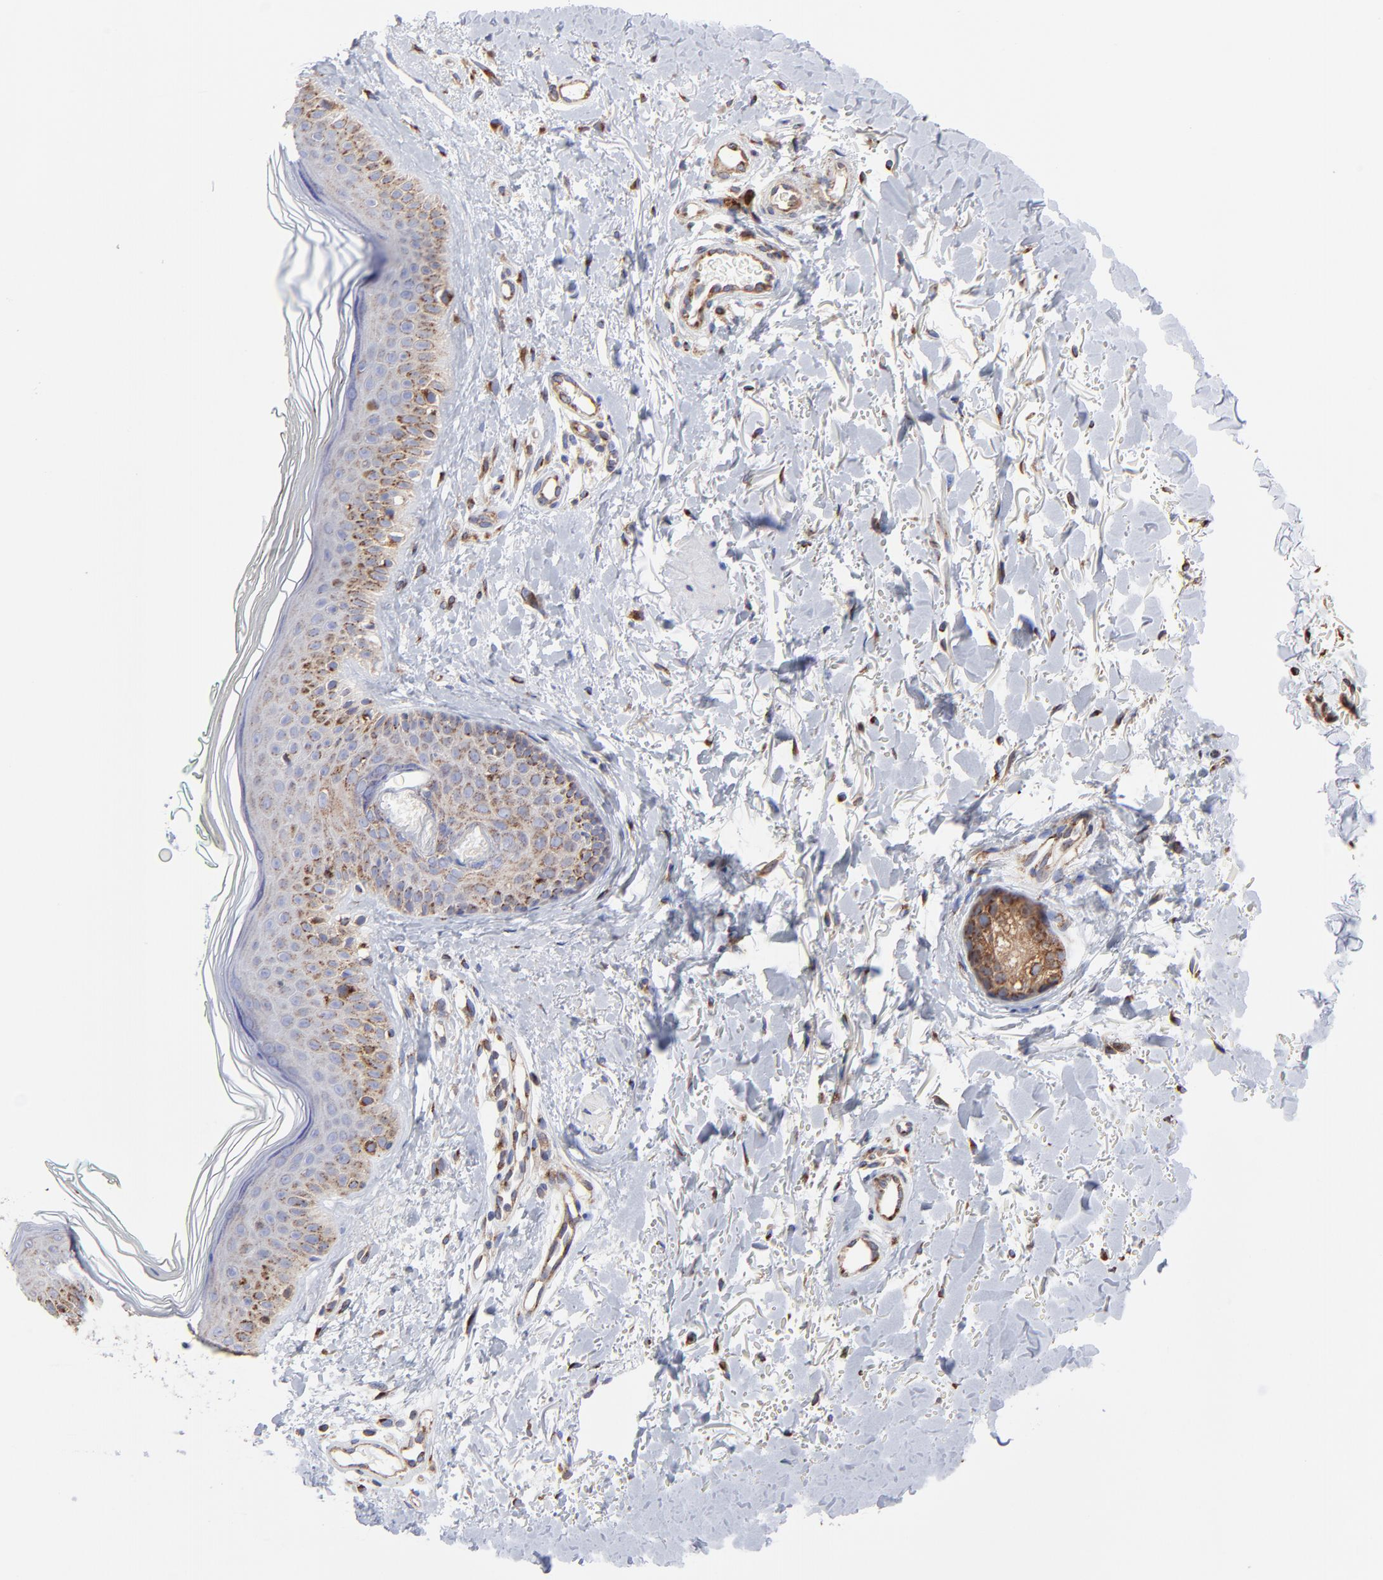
{"staining": {"intensity": "moderate", "quantity": ">75%", "location": "cytoplasmic/membranous"}, "tissue": "skin", "cell_type": "Fibroblasts", "image_type": "normal", "snomed": [{"axis": "morphology", "description": "Normal tissue, NOS"}, {"axis": "topography", "description": "Skin"}], "caption": "Immunohistochemical staining of normal skin displays >75% levels of moderate cytoplasmic/membranous protein staining in about >75% of fibroblasts. The staining was performed using DAB to visualize the protein expression in brown, while the nuclei were stained in blue with hematoxylin (Magnification: 20x).", "gene": "LMAN1", "patient": {"sex": "male", "age": 71}}